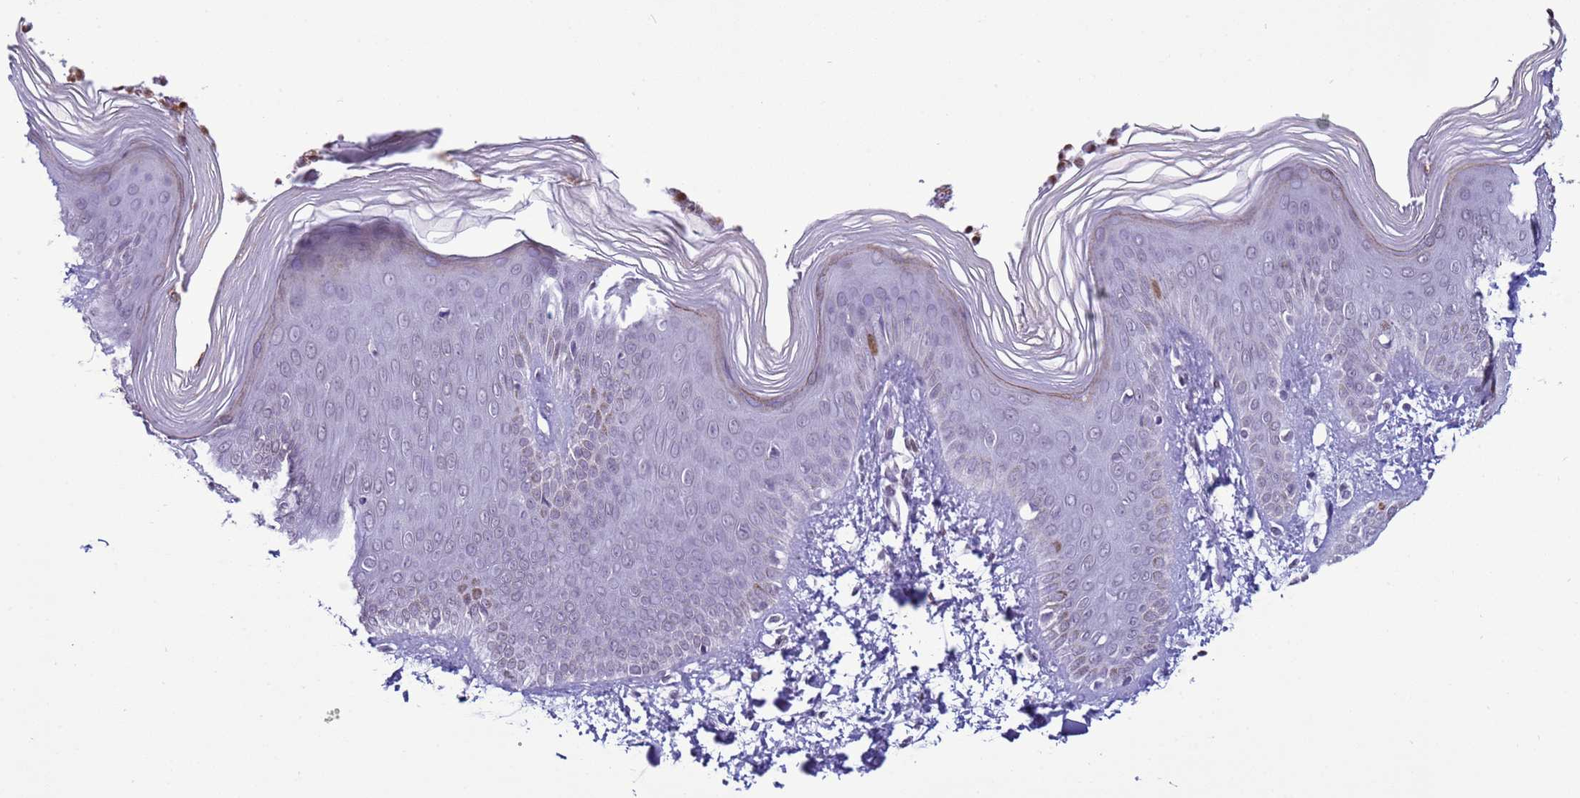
{"staining": {"intensity": "strong", "quantity": "<25%", "location": "nuclear"}, "tissue": "skin", "cell_type": "Epidermal cells", "image_type": "normal", "snomed": [{"axis": "morphology", "description": "Normal tissue, NOS"}, {"axis": "morphology", "description": "Inflammation, NOS"}, {"axis": "topography", "description": "Soft tissue"}, {"axis": "topography", "description": "Anal"}], "caption": "Strong nuclear expression for a protein is appreciated in about <25% of epidermal cells of unremarkable skin using IHC.", "gene": "H4C11", "patient": {"sex": "female", "age": 15}}